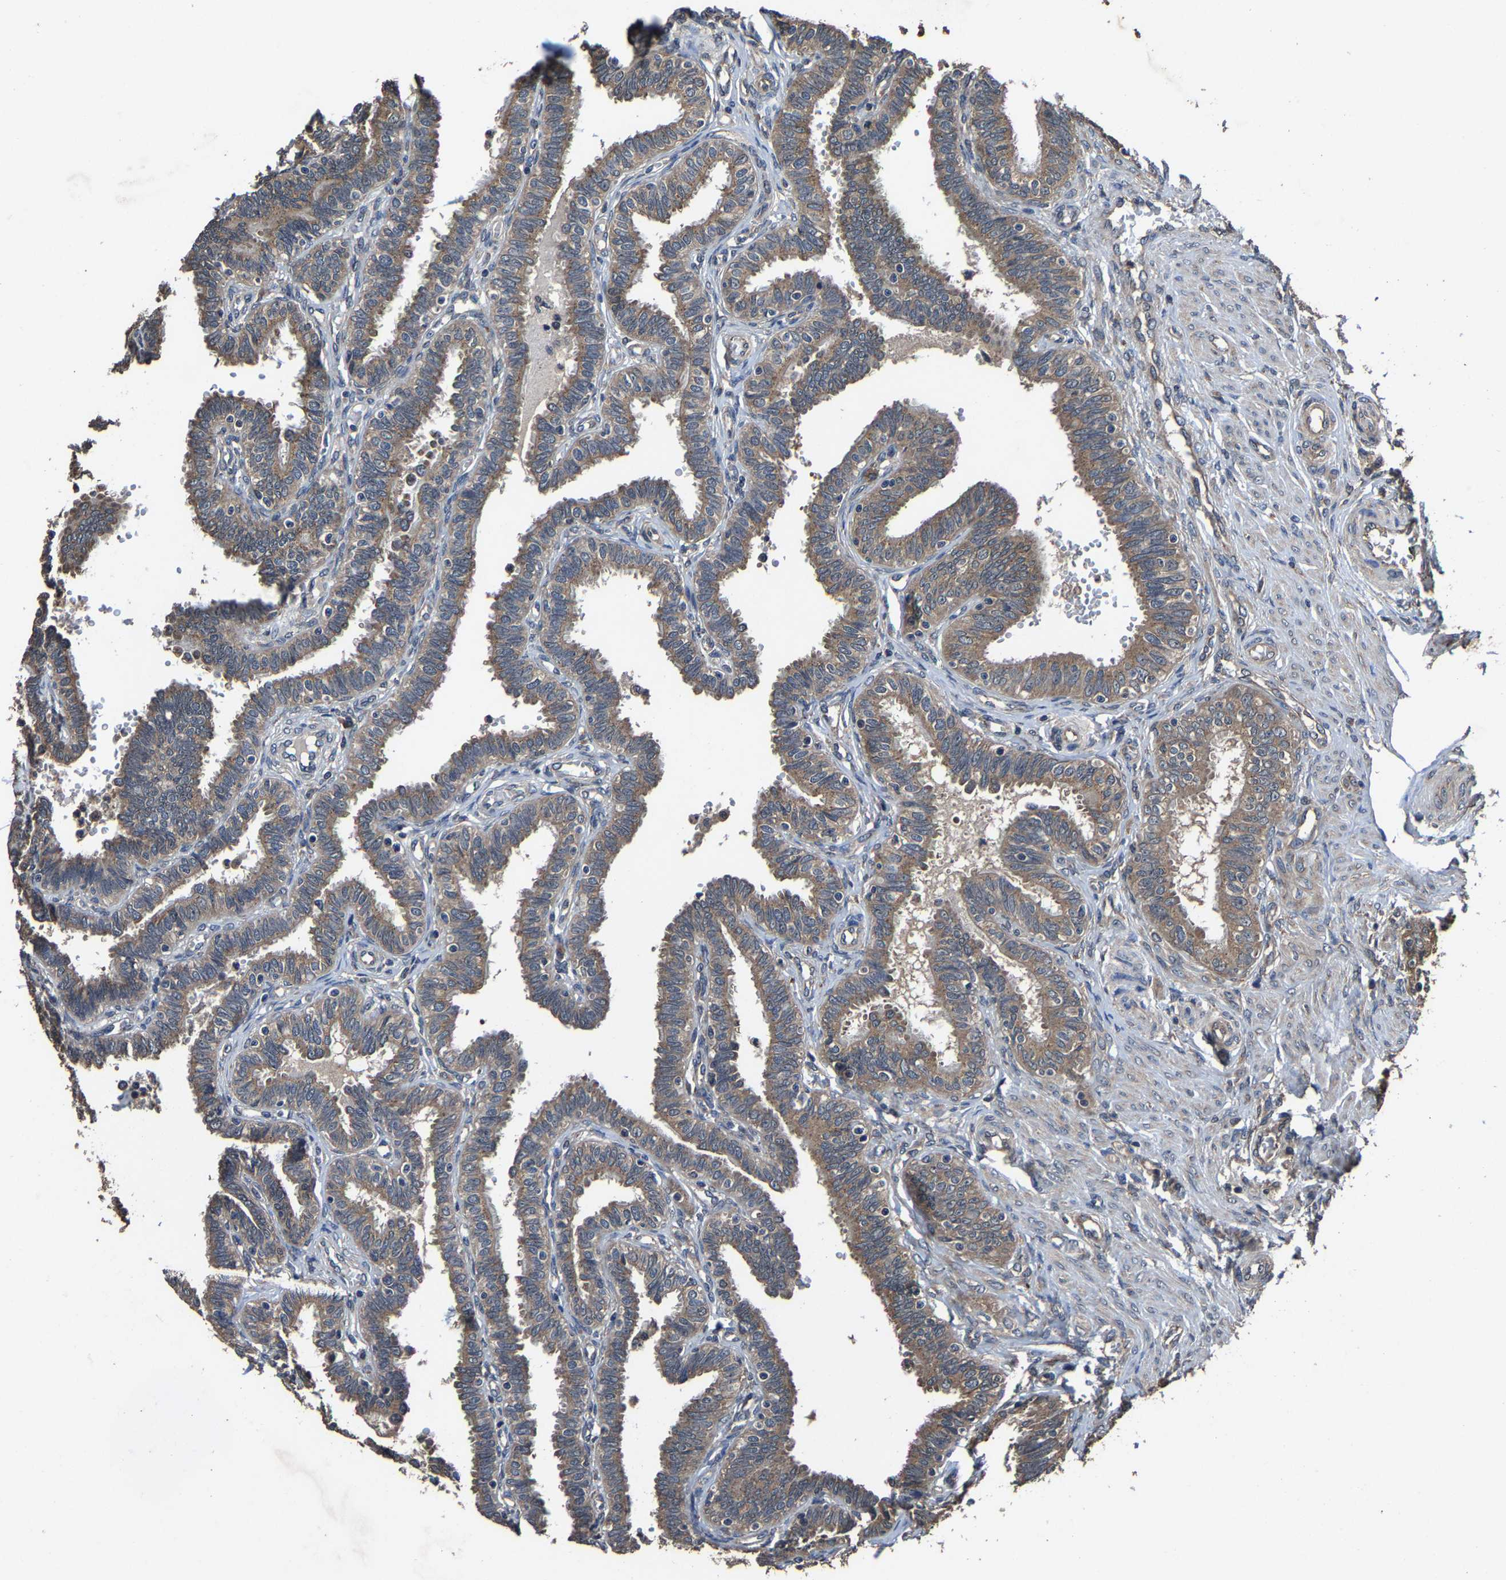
{"staining": {"intensity": "moderate", "quantity": ">75%", "location": "cytoplasmic/membranous"}, "tissue": "fallopian tube", "cell_type": "Glandular cells", "image_type": "normal", "snomed": [{"axis": "morphology", "description": "Normal tissue, NOS"}, {"axis": "topography", "description": "Fallopian tube"}, {"axis": "topography", "description": "Placenta"}], "caption": "An image showing moderate cytoplasmic/membranous positivity in about >75% of glandular cells in benign fallopian tube, as visualized by brown immunohistochemical staining.", "gene": "EBAG9", "patient": {"sex": "female", "age": 34}}